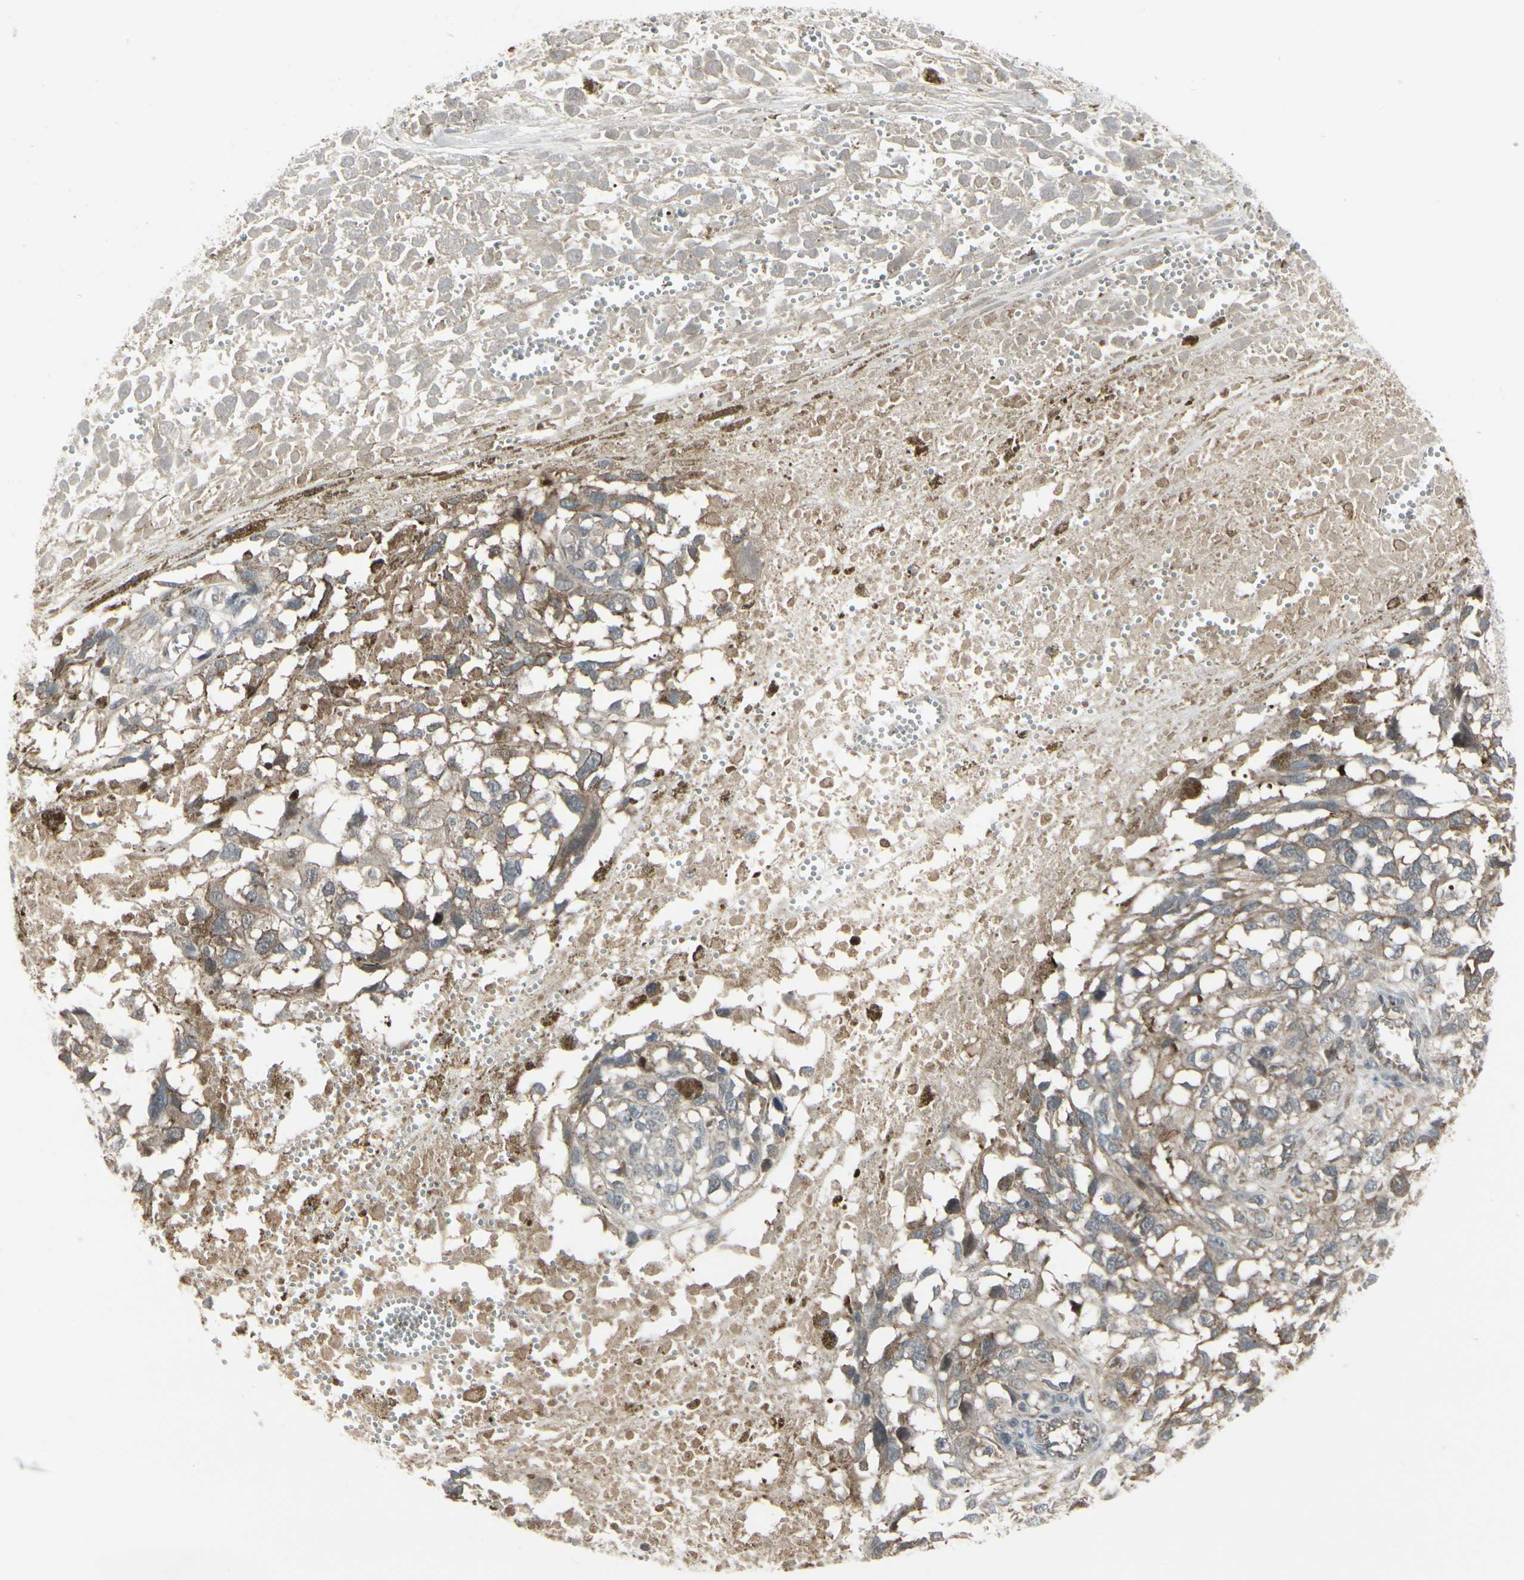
{"staining": {"intensity": "weak", "quantity": ">75%", "location": "cytoplasmic/membranous"}, "tissue": "melanoma", "cell_type": "Tumor cells", "image_type": "cancer", "snomed": [{"axis": "morphology", "description": "Malignant melanoma, Metastatic site"}, {"axis": "topography", "description": "Lymph node"}], "caption": "Protein staining of malignant melanoma (metastatic site) tissue shows weak cytoplasmic/membranous expression in approximately >75% of tumor cells. The protein of interest is stained brown, and the nuclei are stained in blue (DAB IHC with brightfield microscopy, high magnification).", "gene": "IGFBP6", "patient": {"sex": "male", "age": 59}}